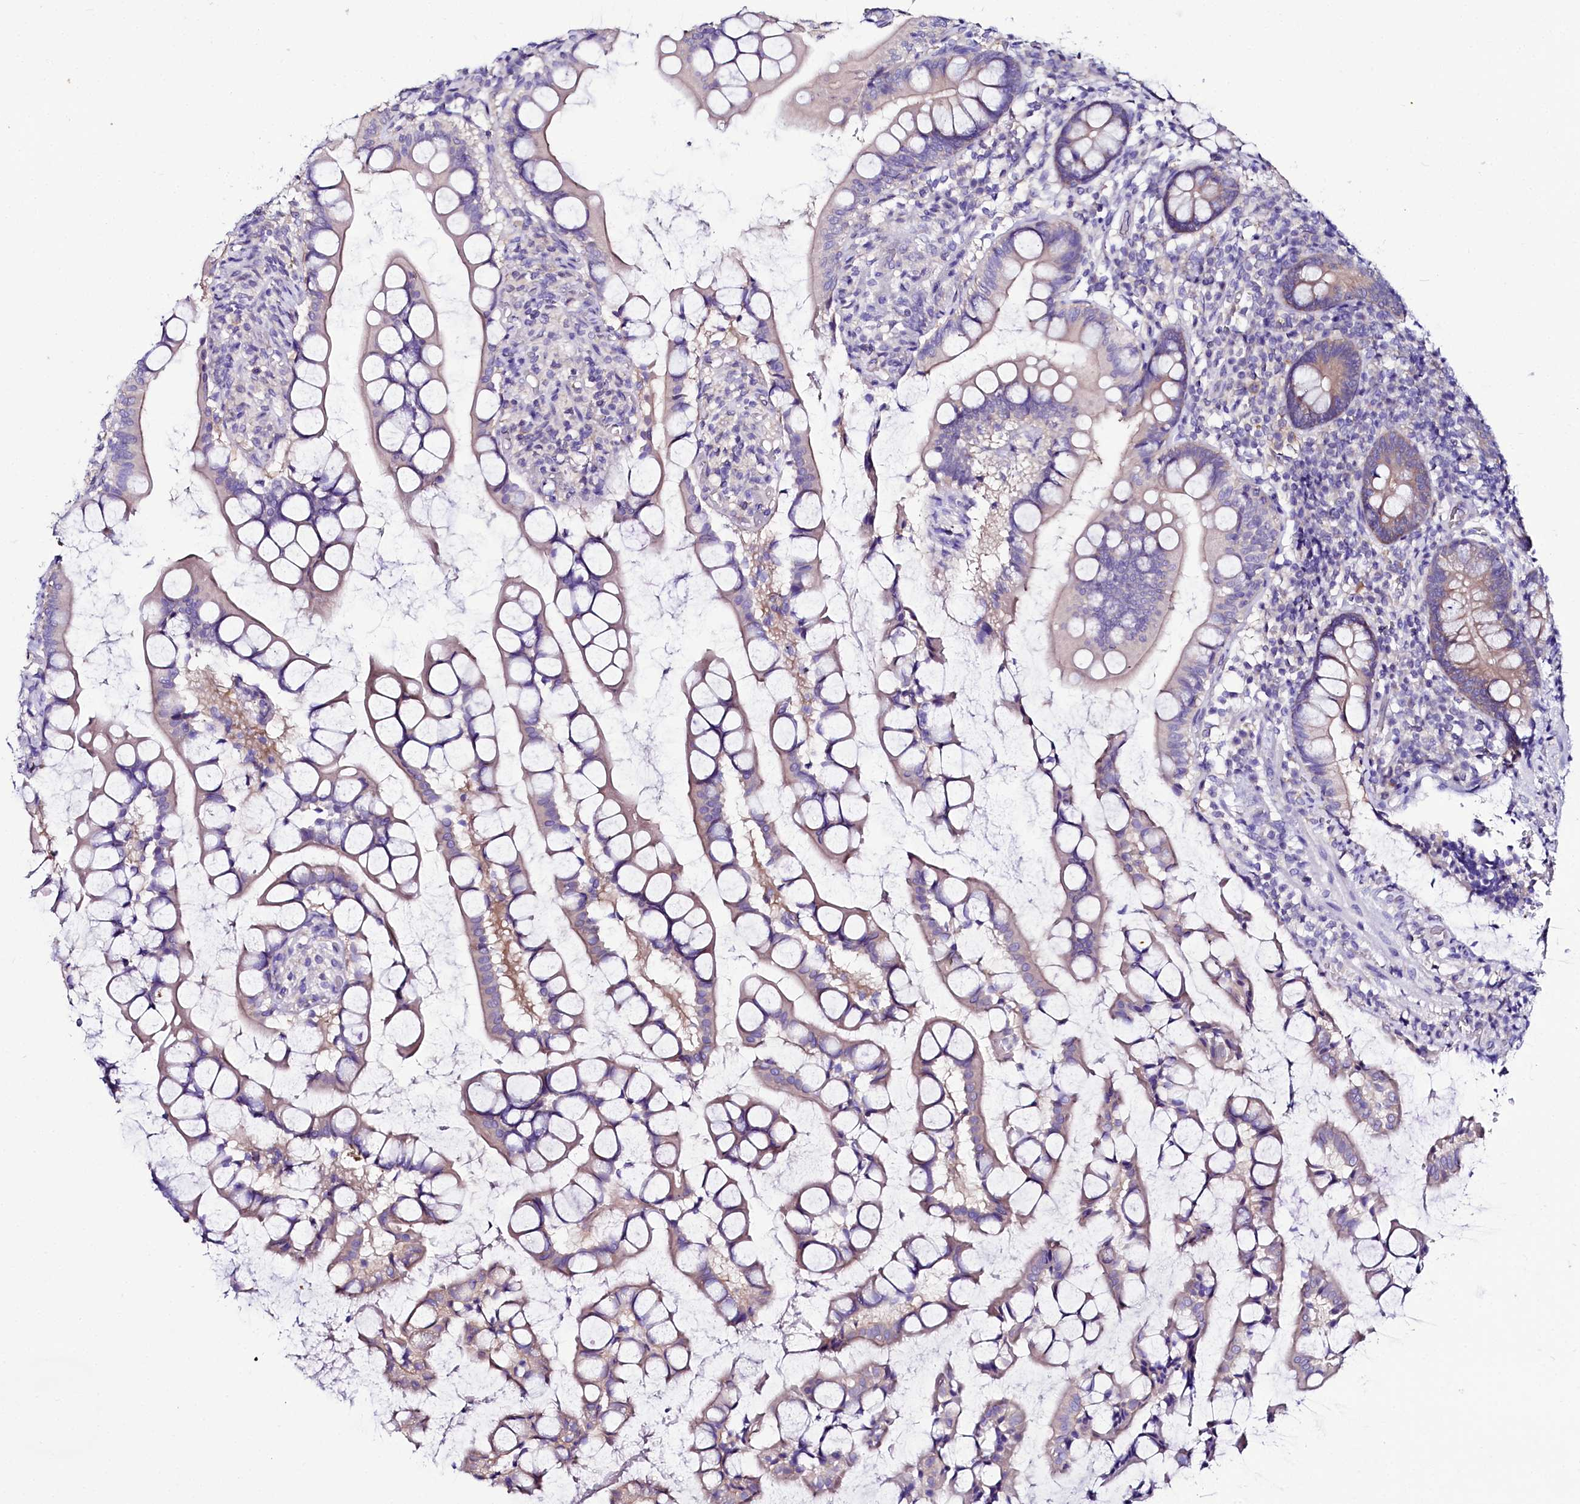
{"staining": {"intensity": "negative", "quantity": "none", "location": "none"}, "tissue": "small intestine", "cell_type": "Glandular cells", "image_type": "normal", "snomed": [{"axis": "morphology", "description": "Normal tissue, NOS"}, {"axis": "topography", "description": "Small intestine"}], "caption": "IHC of unremarkable human small intestine displays no staining in glandular cells. Brightfield microscopy of immunohistochemistry (IHC) stained with DAB (3,3'-diaminobenzidine) (brown) and hematoxylin (blue), captured at high magnification.", "gene": "ABHD5", "patient": {"sex": "male", "age": 52}}